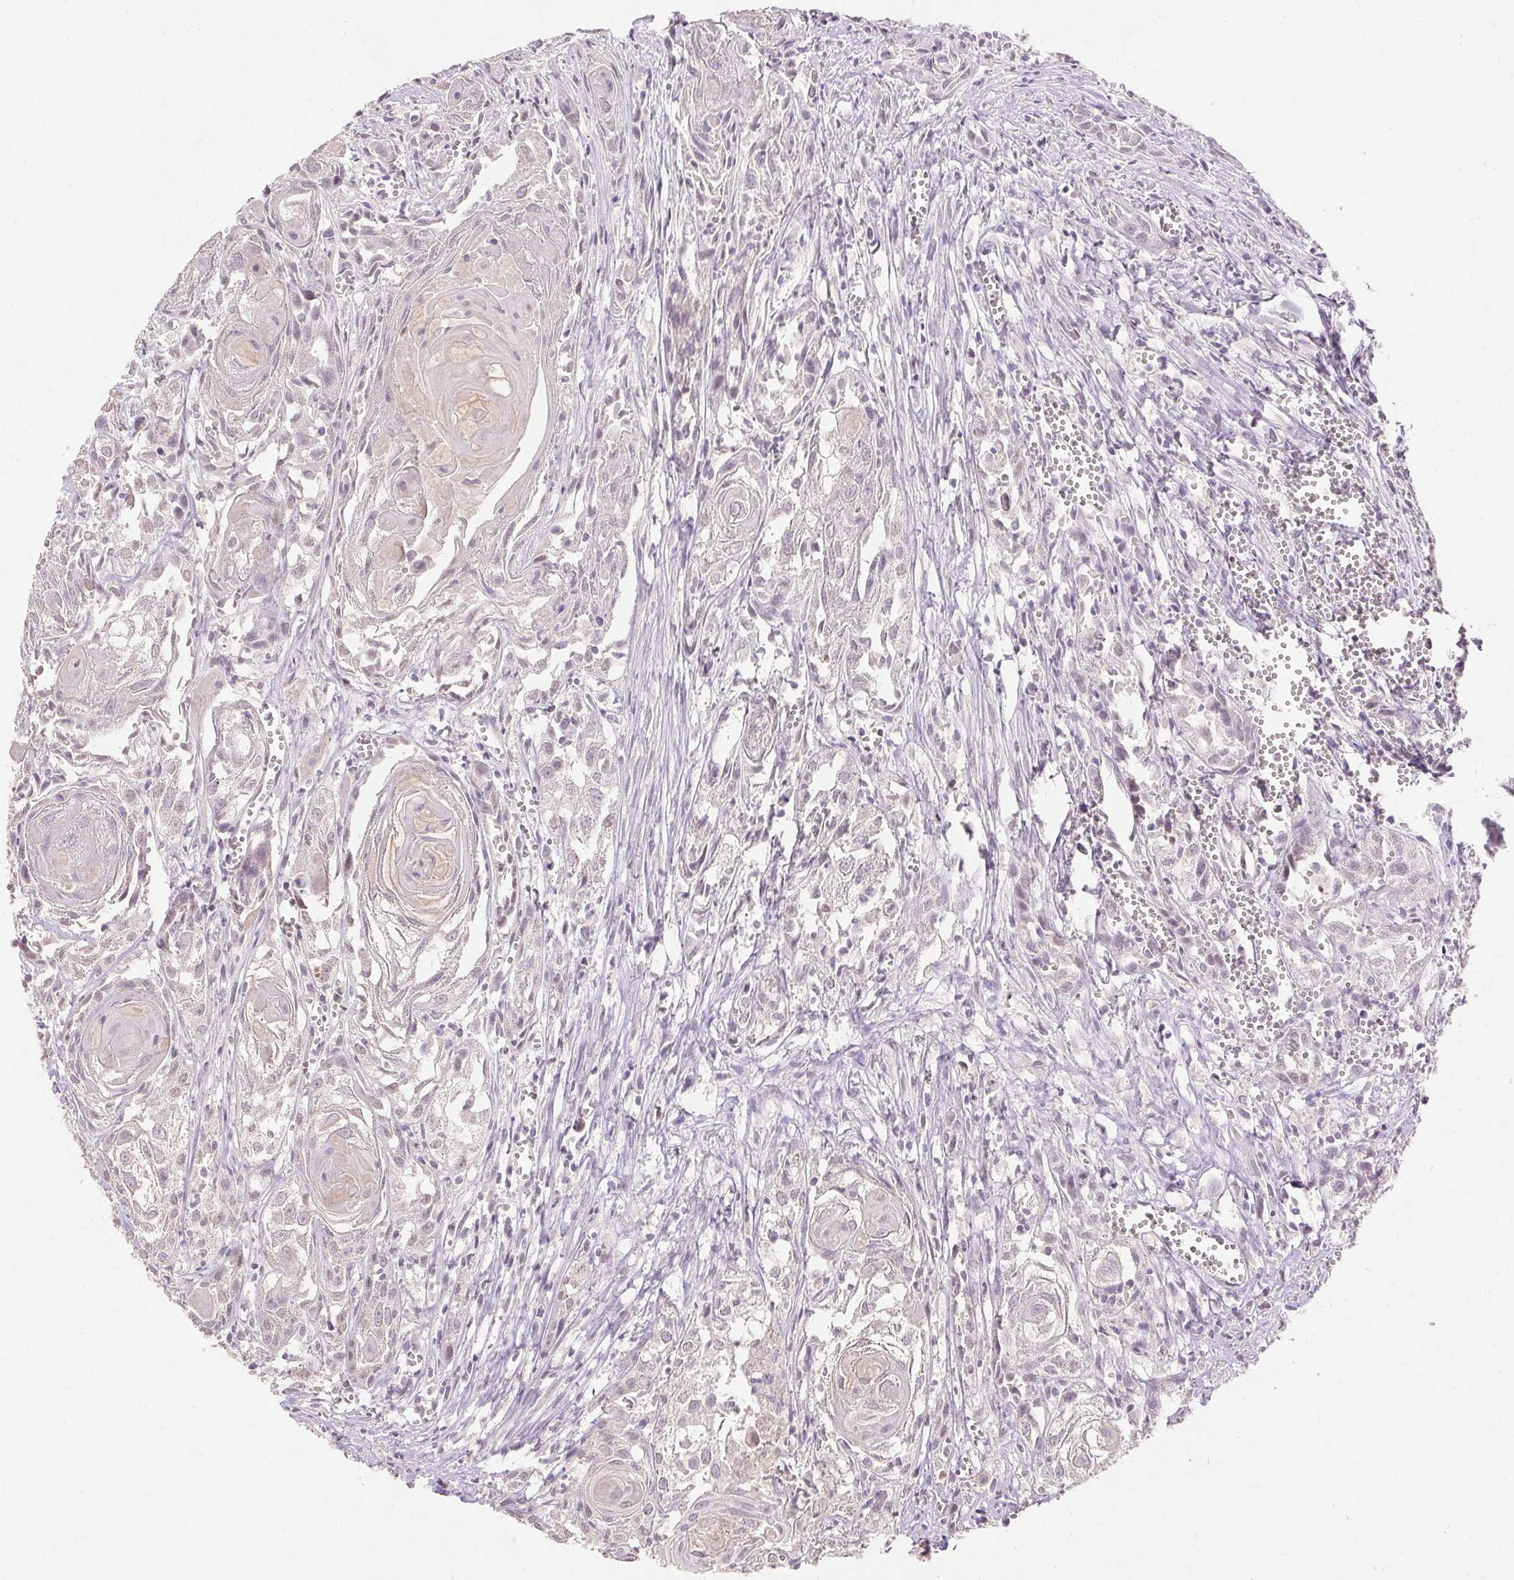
{"staining": {"intensity": "negative", "quantity": "none", "location": "none"}, "tissue": "head and neck cancer", "cell_type": "Tumor cells", "image_type": "cancer", "snomed": [{"axis": "morphology", "description": "Squamous cell carcinoma, NOS"}, {"axis": "topography", "description": "Head-Neck"}], "caption": "Immunohistochemical staining of head and neck squamous cell carcinoma demonstrates no significant staining in tumor cells. The staining was performed using DAB to visualize the protein expression in brown, while the nuclei were stained in blue with hematoxylin (Magnification: 20x).", "gene": "SKP2", "patient": {"sex": "female", "age": 80}}